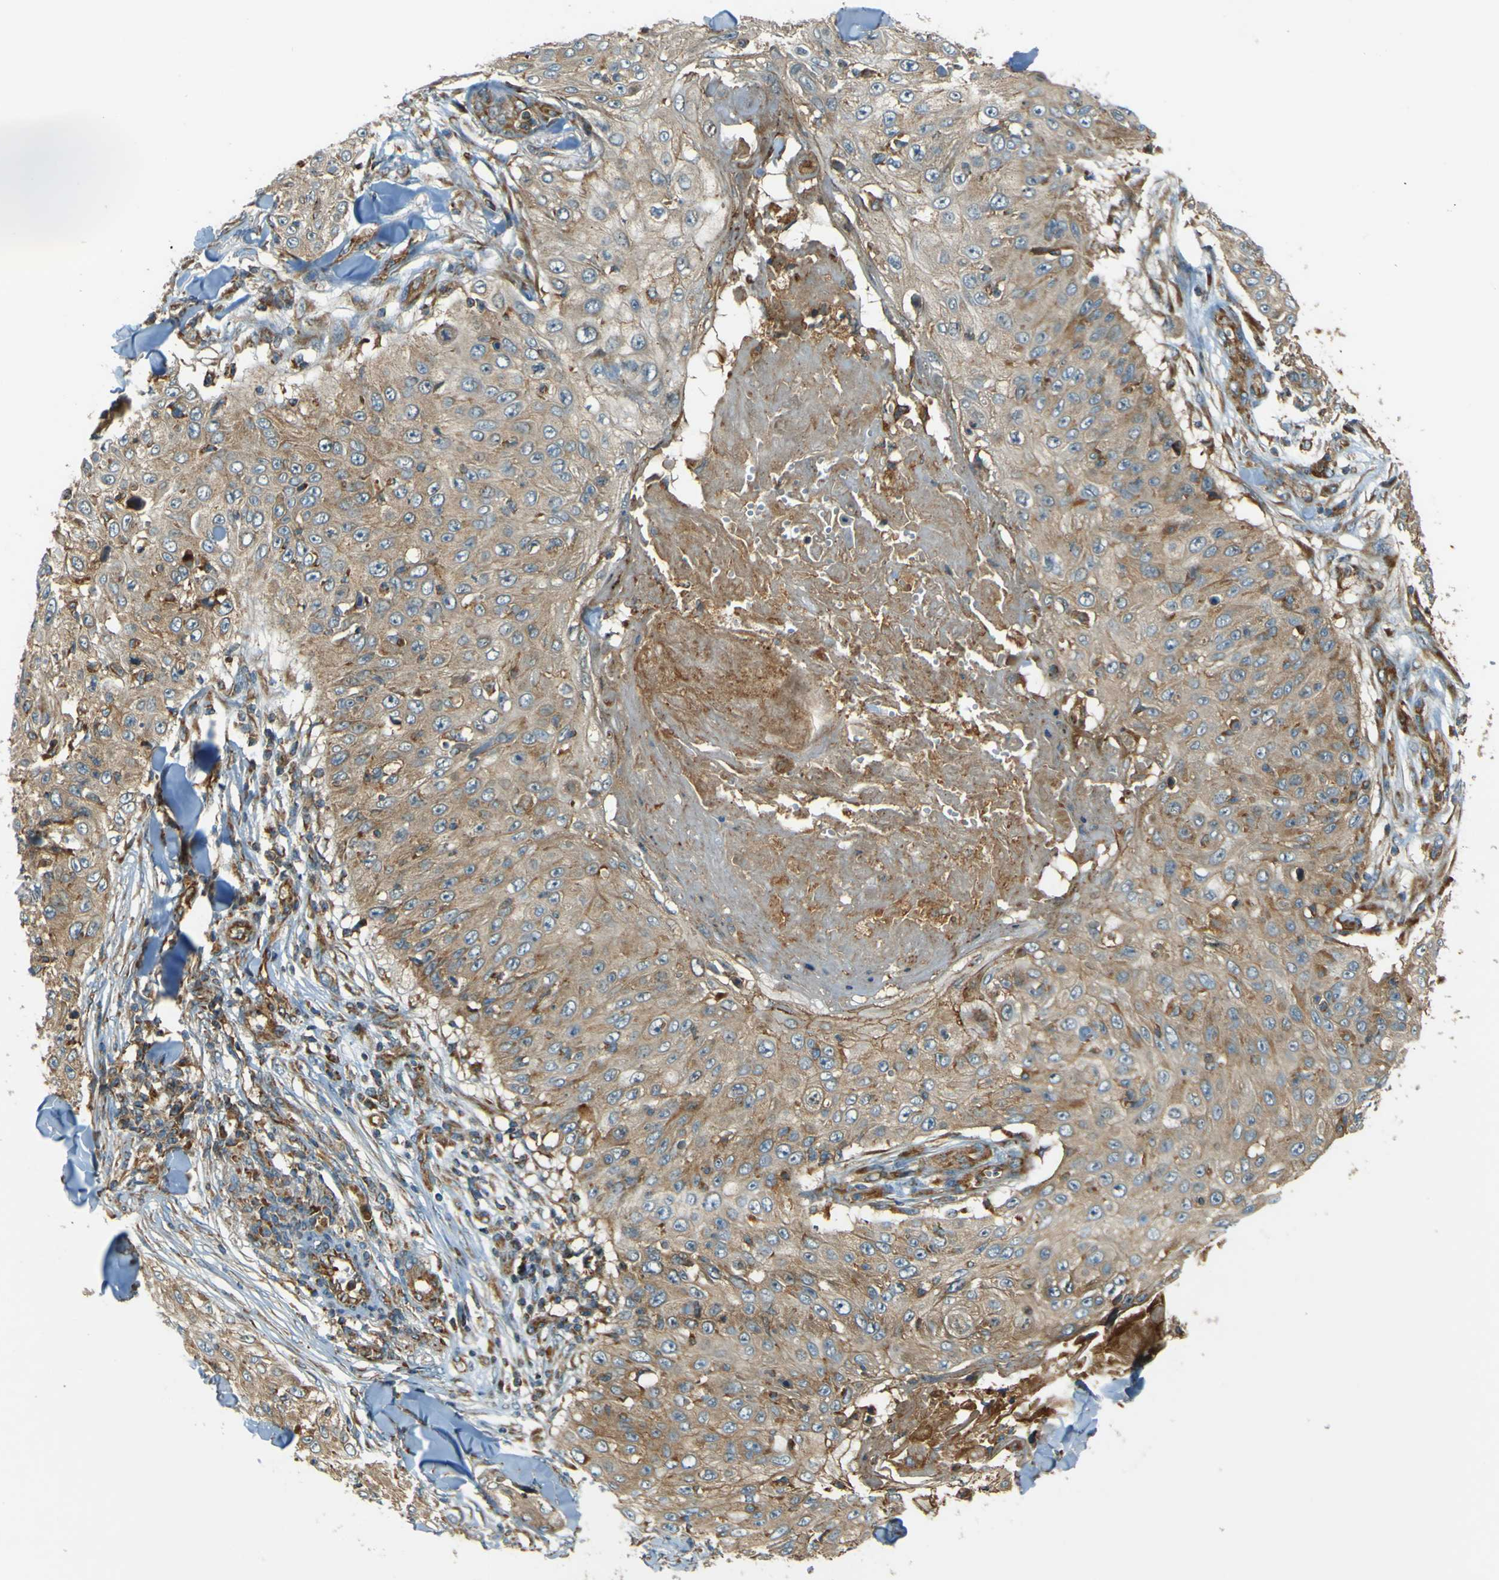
{"staining": {"intensity": "strong", "quantity": "25%-75%", "location": "cytoplasmic/membranous"}, "tissue": "skin cancer", "cell_type": "Tumor cells", "image_type": "cancer", "snomed": [{"axis": "morphology", "description": "Squamous cell carcinoma, NOS"}, {"axis": "topography", "description": "Skin"}], "caption": "Immunohistochemical staining of human skin squamous cell carcinoma shows strong cytoplasmic/membranous protein staining in approximately 25%-75% of tumor cells.", "gene": "DNAJC5", "patient": {"sex": "male", "age": 86}}